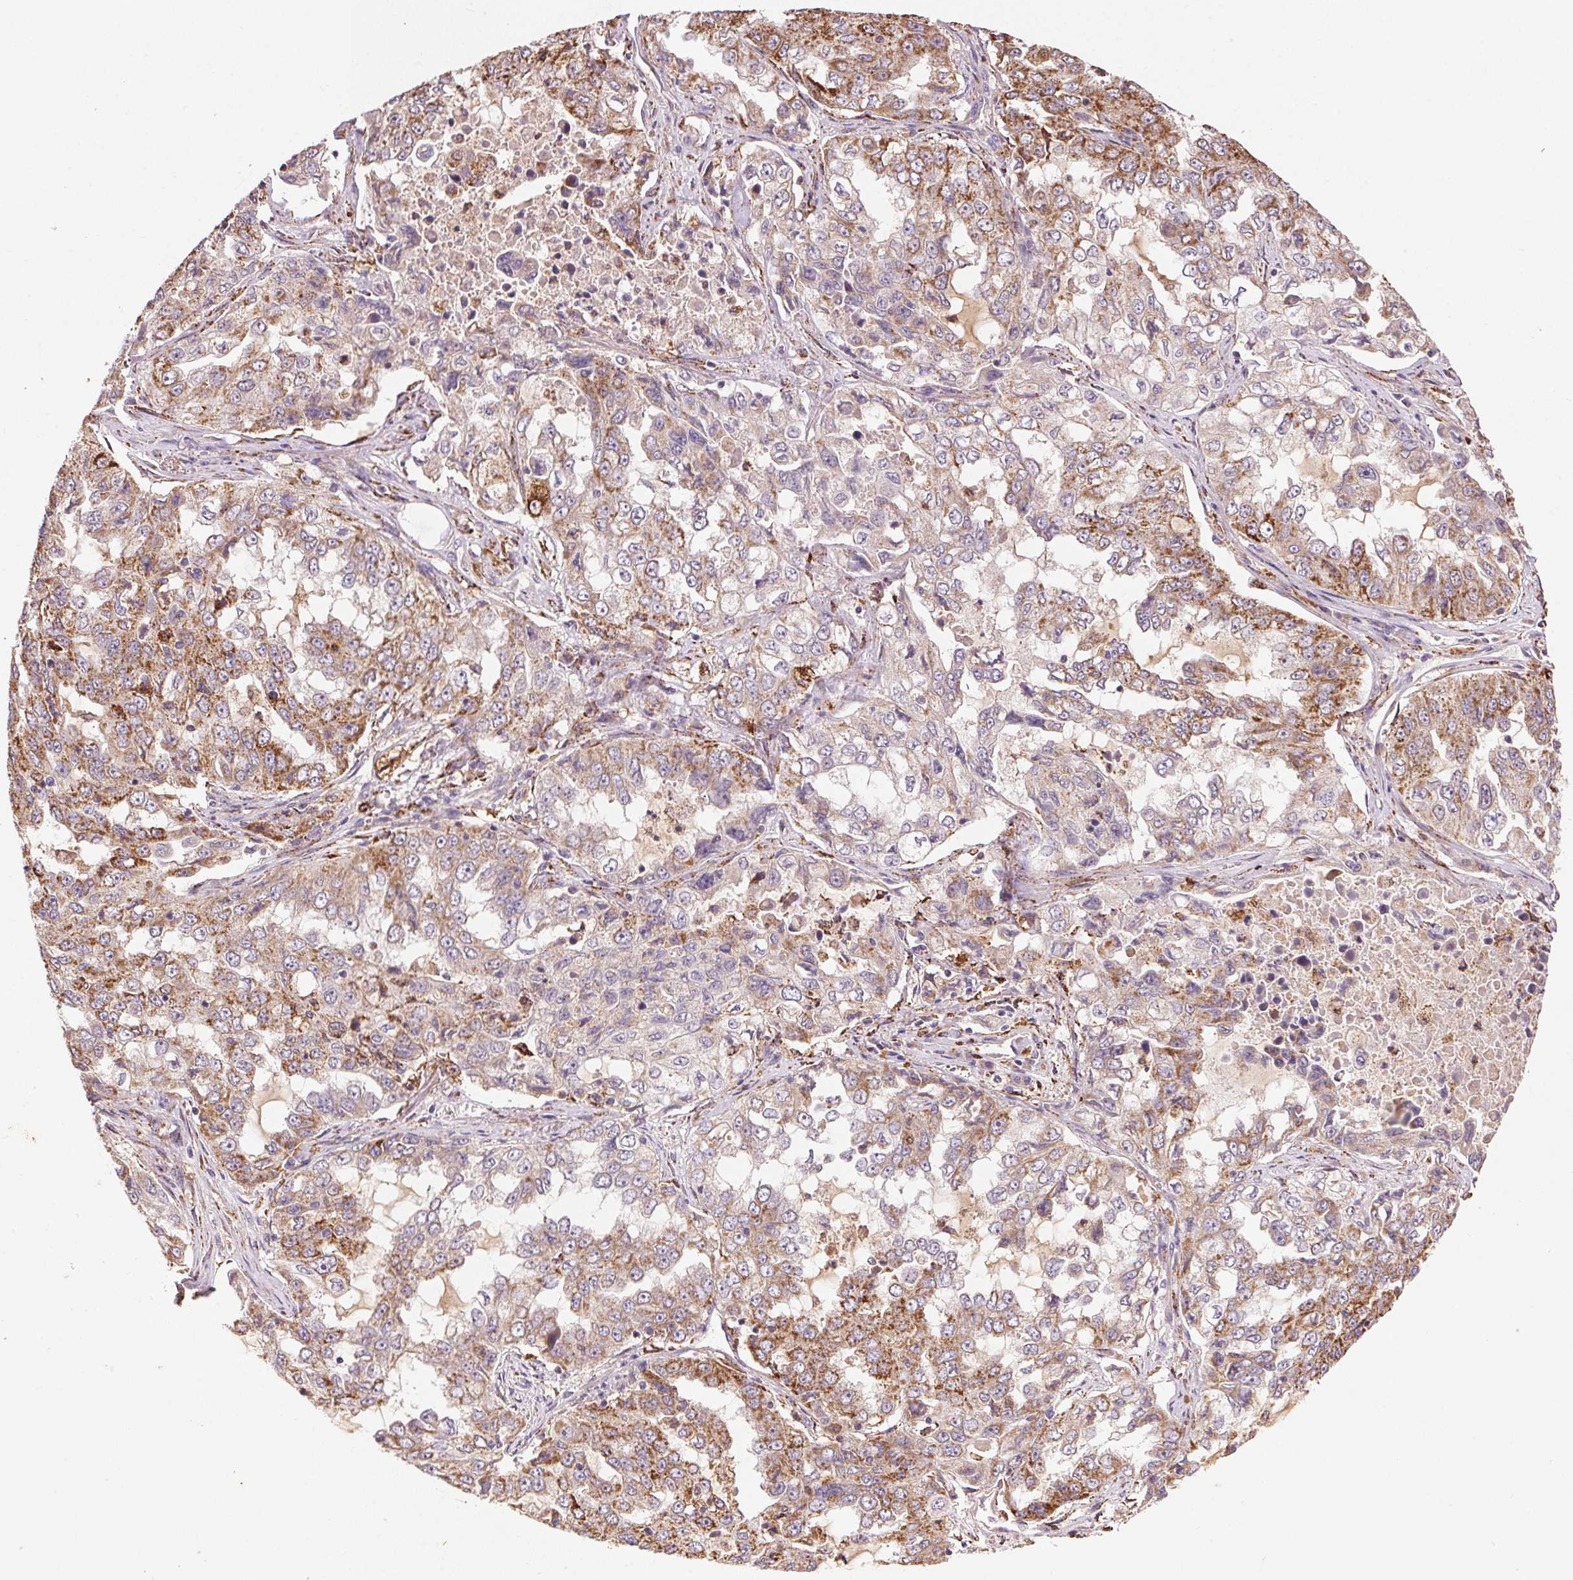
{"staining": {"intensity": "moderate", "quantity": ">75%", "location": "cytoplasmic/membranous"}, "tissue": "lung cancer", "cell_type": "Tumor cells", "image_type": "cancer", "snomed": [{"axis": "morphology", "description": "Adenocarcinoma, NOS"}, {"axis": "topography", "description": "Lung"}], "caption": "The image reveals immunohistochemical staining of lung cancer (adenocarcinoma). There is moderate cytoplasmic/membranous staining is identified in approximately >75% of tumor cells.", "gene": "FNBP1L", "patient": {"sex": "female", "age": 61}}